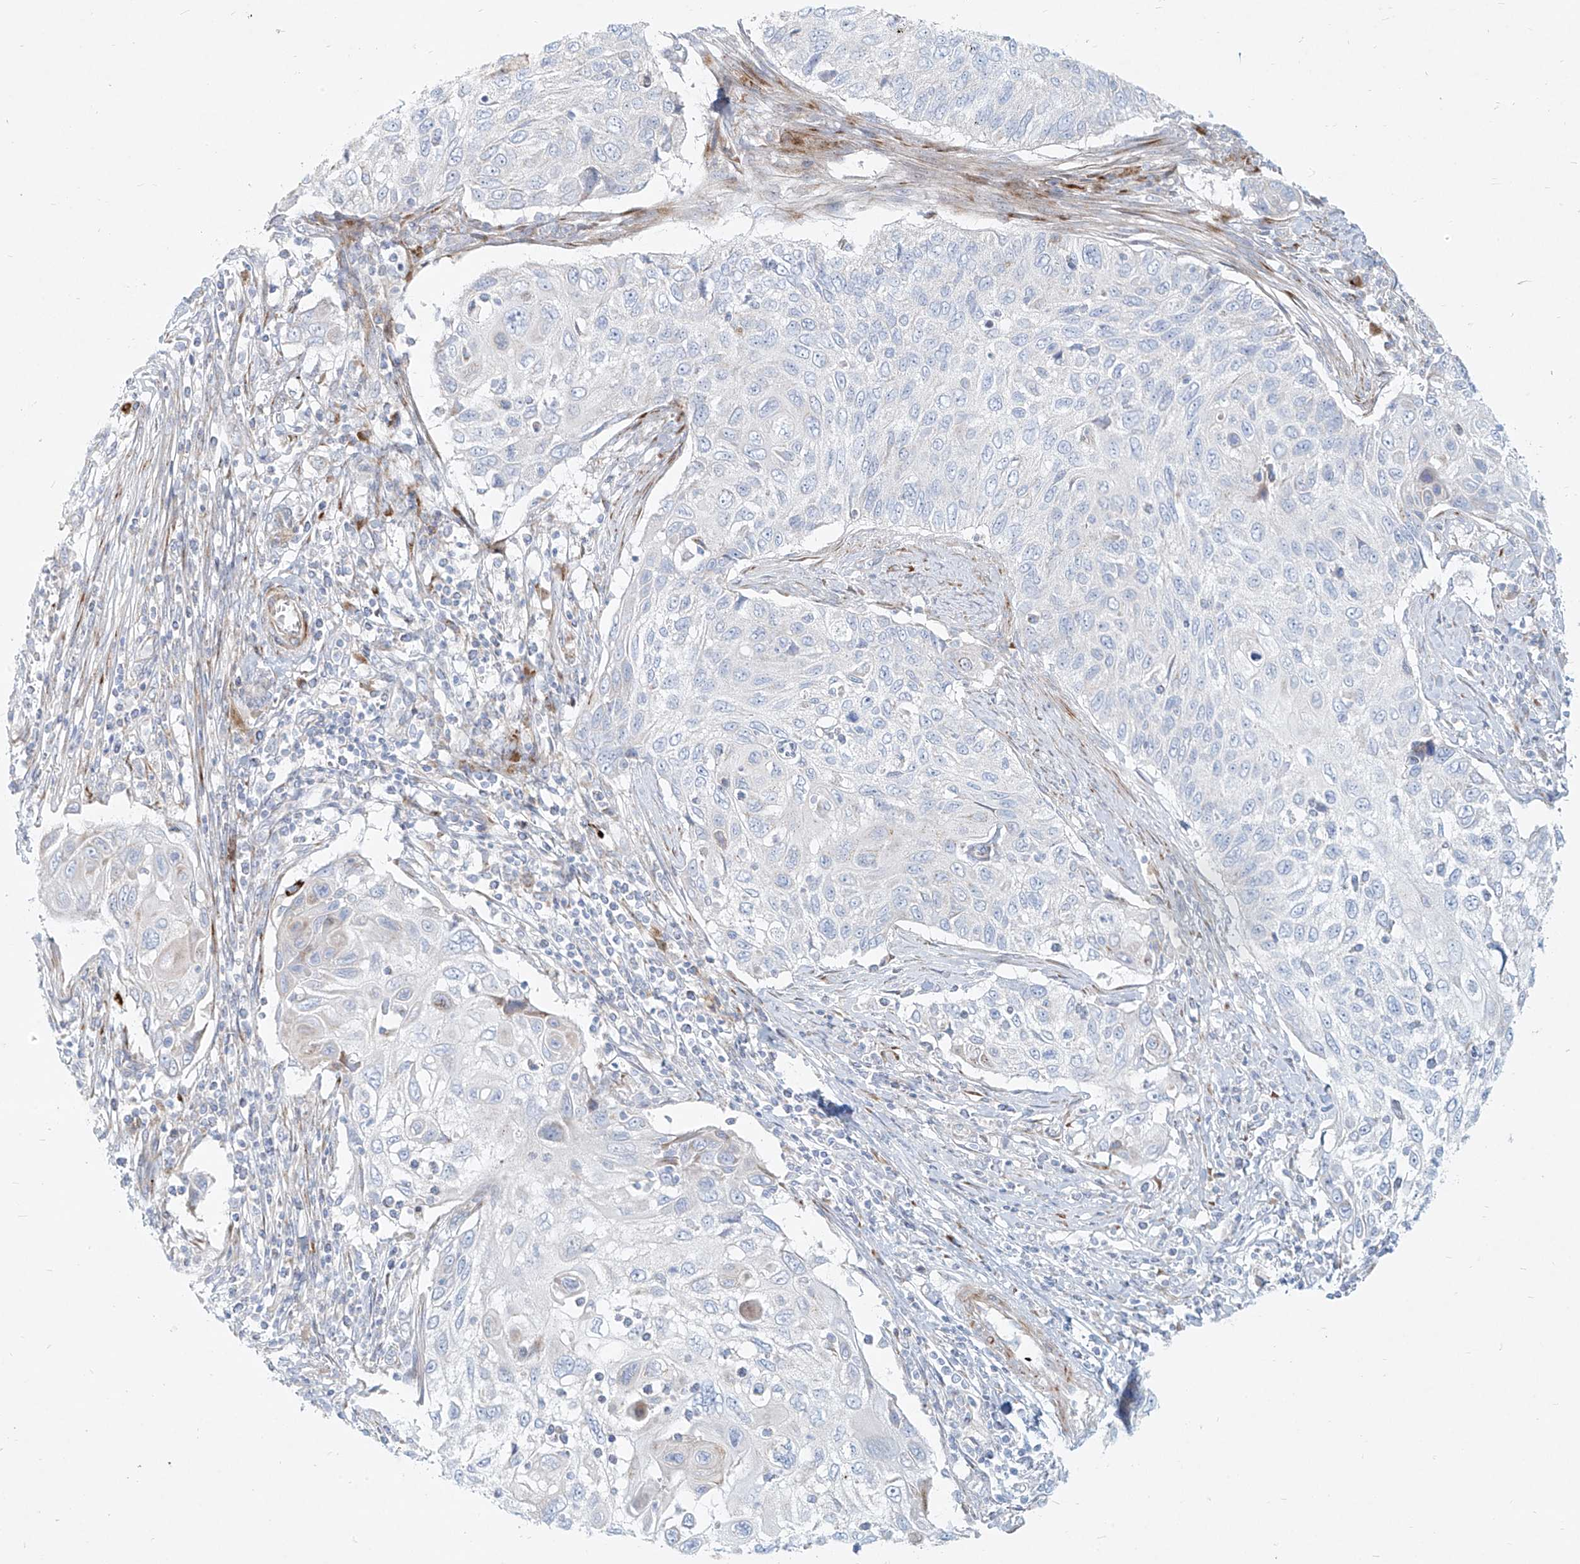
{"staining": {"intensity": "negative", "quantity": "none", "location": "none"}, "tissue": "cervical cancer", "cell_type": "Tumor cells", "image_type": "cancer", "snomed": [{"axis": "morphology", "description": "Squamous cell carcinoma, NOS"}, {"axis": "topography", "description": "Cervix"}], "caption": "Immunohistochemical staining of human squamous cell carcinoma (cervical) demonstrates no significant staining in tumor cells. (DAB IHC, high magnification).", "gene": "MTX2", "patient": {"sex": "female", "age": 70}}